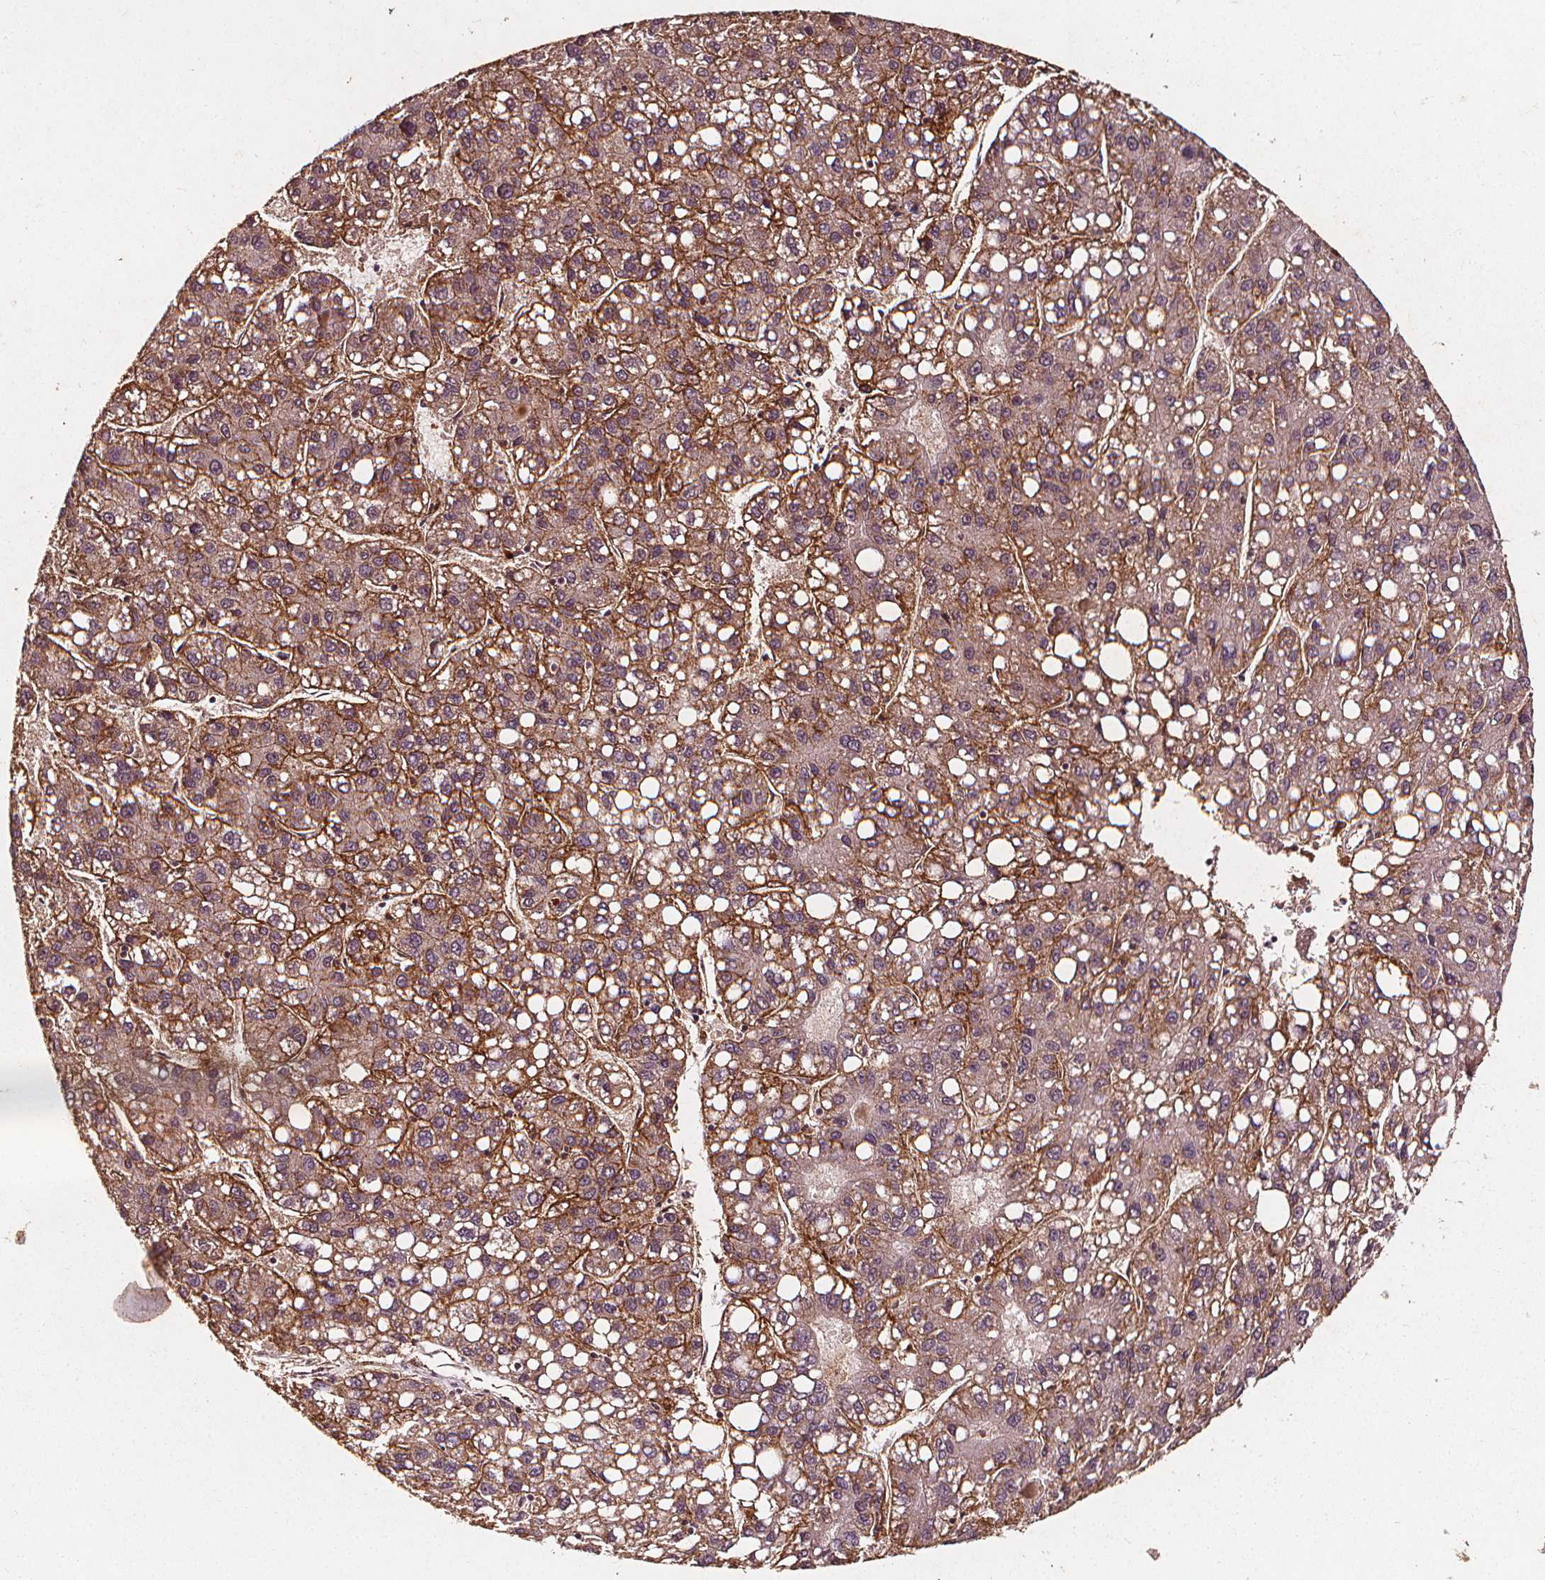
{"staining": {"intensity": "strong", "quantity": ">75%", "location": "cytoplasmic/membranous"}, "tissue": "liver cancer", "cell_type": "Tumor cells", "image_type": "cancer", "snomed": [{"axis": "morphology", "description": "Carcinoma, Hepatocellular, NOS"}, {"axis": "topography", "description": "Liver"}], "caption": "This is an image of immunohistochemistry staining of liver hepatocellular carcinoma, which shows strong positivity in the cytoplasmic/membranous of tumor cells.", "gene": "ABCA1", "patient": {"sex": "female", "age": 82}}